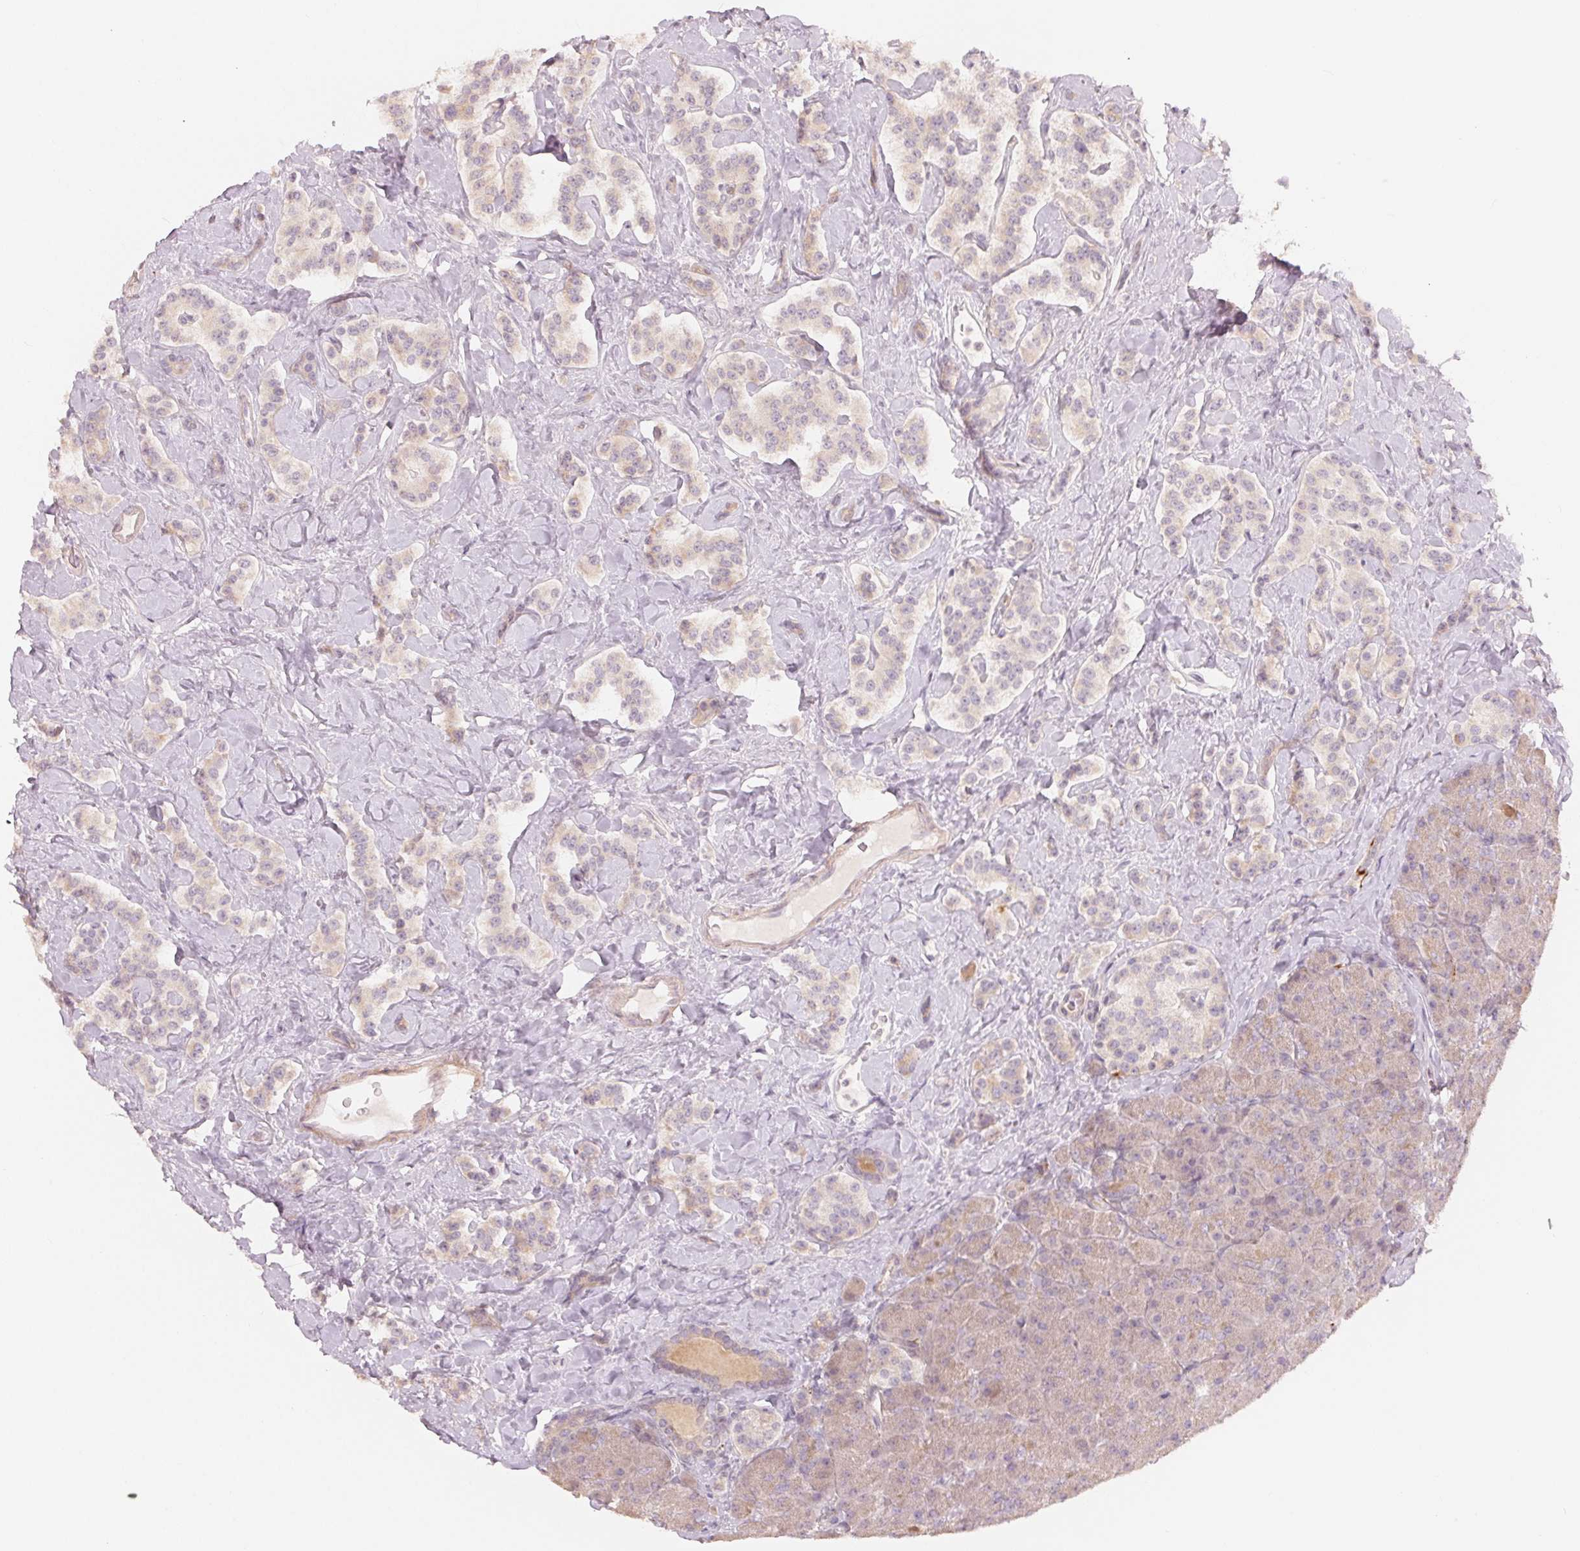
{"staining": {"intensity": "weak", "quantity": "<25%", "location": "cytoplasmic/membranous"}, "tissue": "carcinoid", "cell_type": "Tumor cells", "image_type": "cancer", "snomed": [{"axis": "morphology", "description": "Normal tissue, NOS"}, {"axis": "morphology", "description": "Carcinoid, malignant, NOS"}, {"axis": "topography", "description": "Pancreas"}], "caption": "The immunohistochemistry image has no significant staining in tumor cells of carcinoid tissue.", "gene": "DENND2C", "patient": {"sex": "male", "age": 36}}